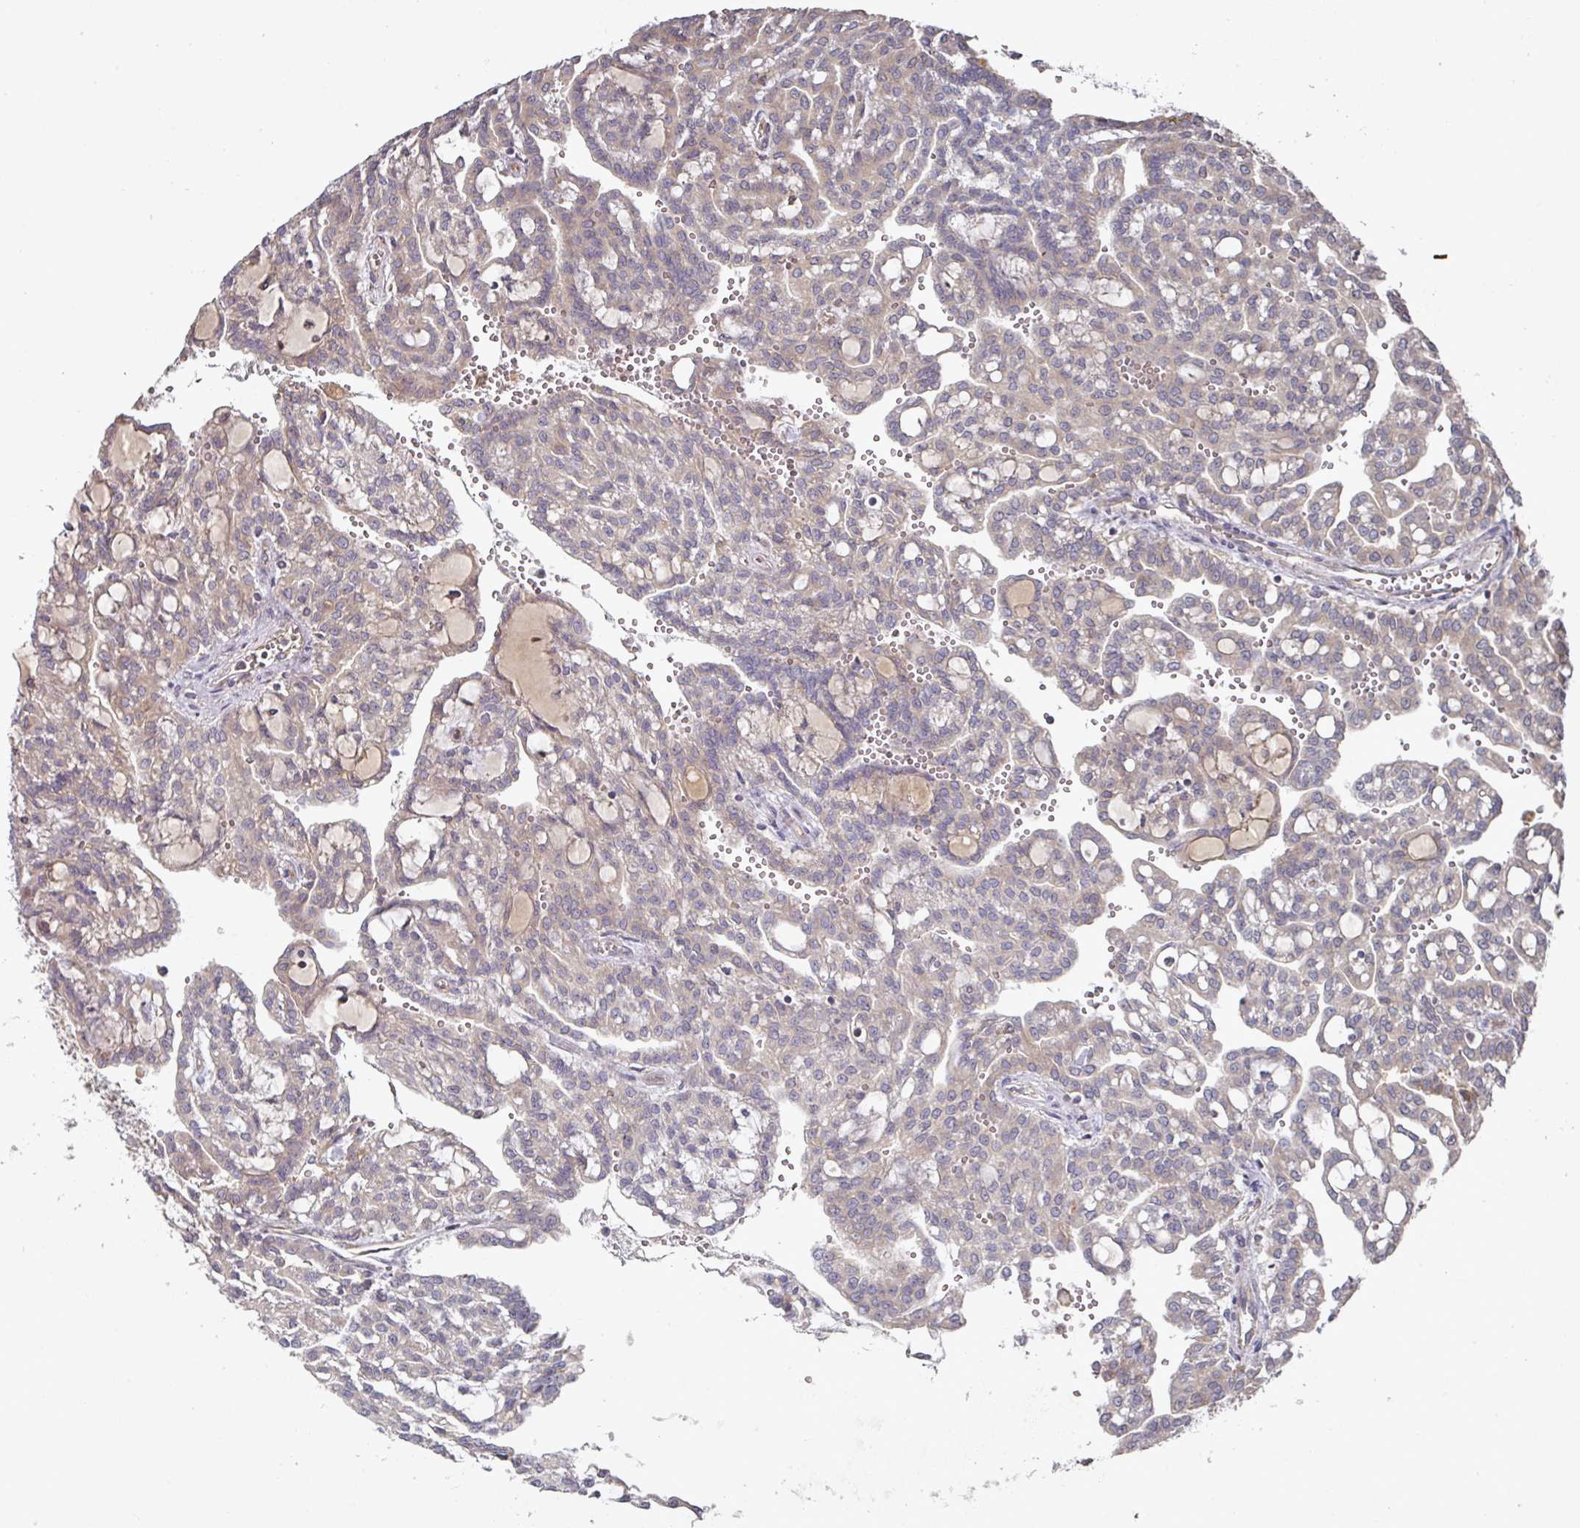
{"staining": {"intensity": "negative", "quantity": "none", "location": "none"}, "tissue": "renal cancer", "cell_type": "Tumor cells", "image_type": "cancer", "snomed": [{"axis": "morphology", "description": "Adenocarcinoma, NOS"}, {"axis": "topography", "description": "Kidney"}], "caption": "IHC histopathology image of renal cancer stained for a protein (brown), which reveals no positivity in tumor cells.", "gene": "CEP95", "patient": {"sex": "male", "age": 63}}